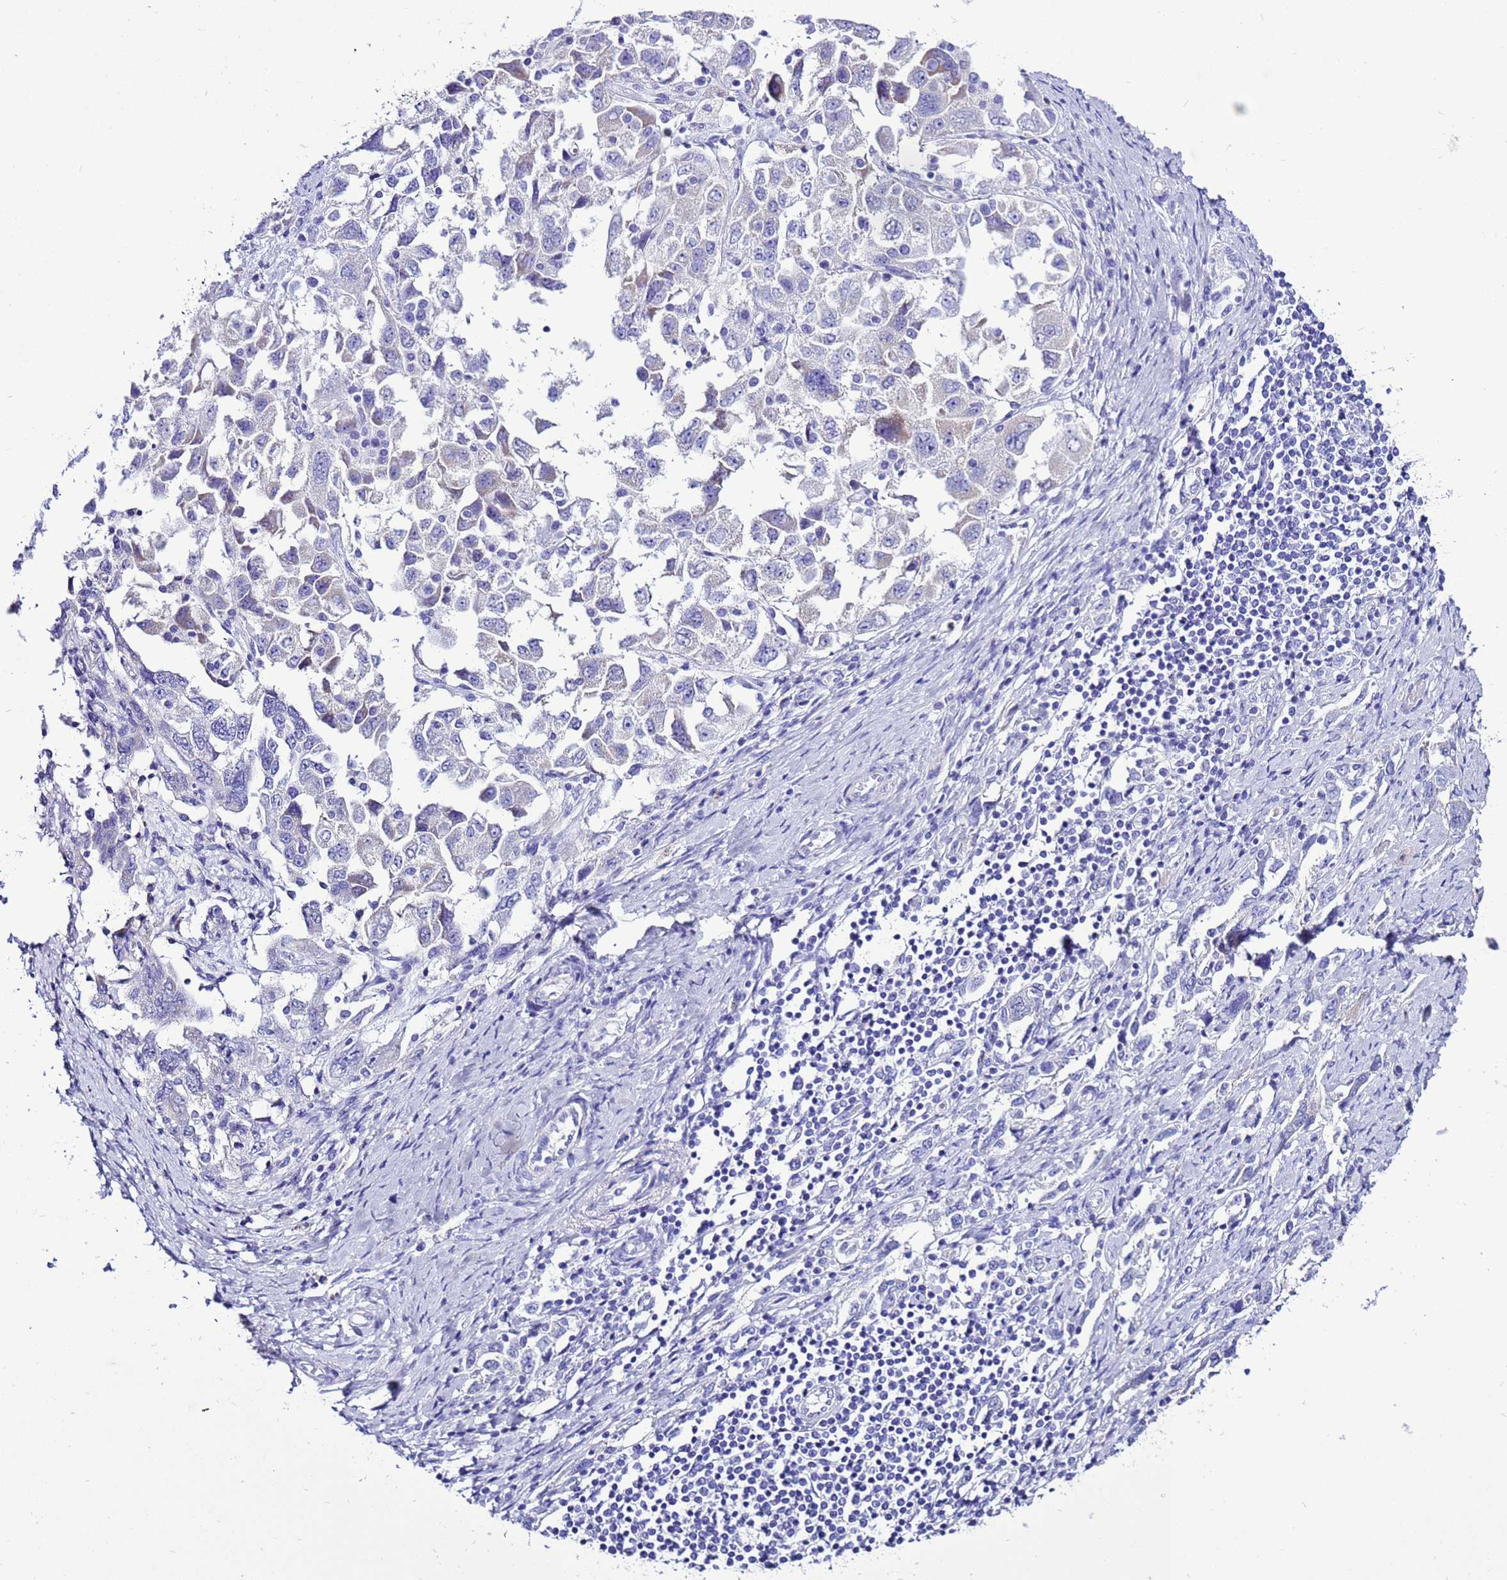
{"staining": {"intensity": "negative", "quantity": "none", "location": "none"}, "tissue": "ovarian cancer", "cell_type": "Tumor cells", "image_type": "cancer", "snomed": [{"axis": "morphology", "description": "Carcinoma, NOS"}, {"axis": "morphology", "description": "Cystadenocarcinoma, serous, NOS"}, {"axis": "topography", "description": "Ovary"}], "caption": "A high-resolution photomicrograph shows immunohistochemistry (IHC) staining of ovarian serous cystadenocarcinoma, which shows no significant positivity in tumor cells.", "gene": "BEST2", "patient": {"sex": "female", "age": 69}}